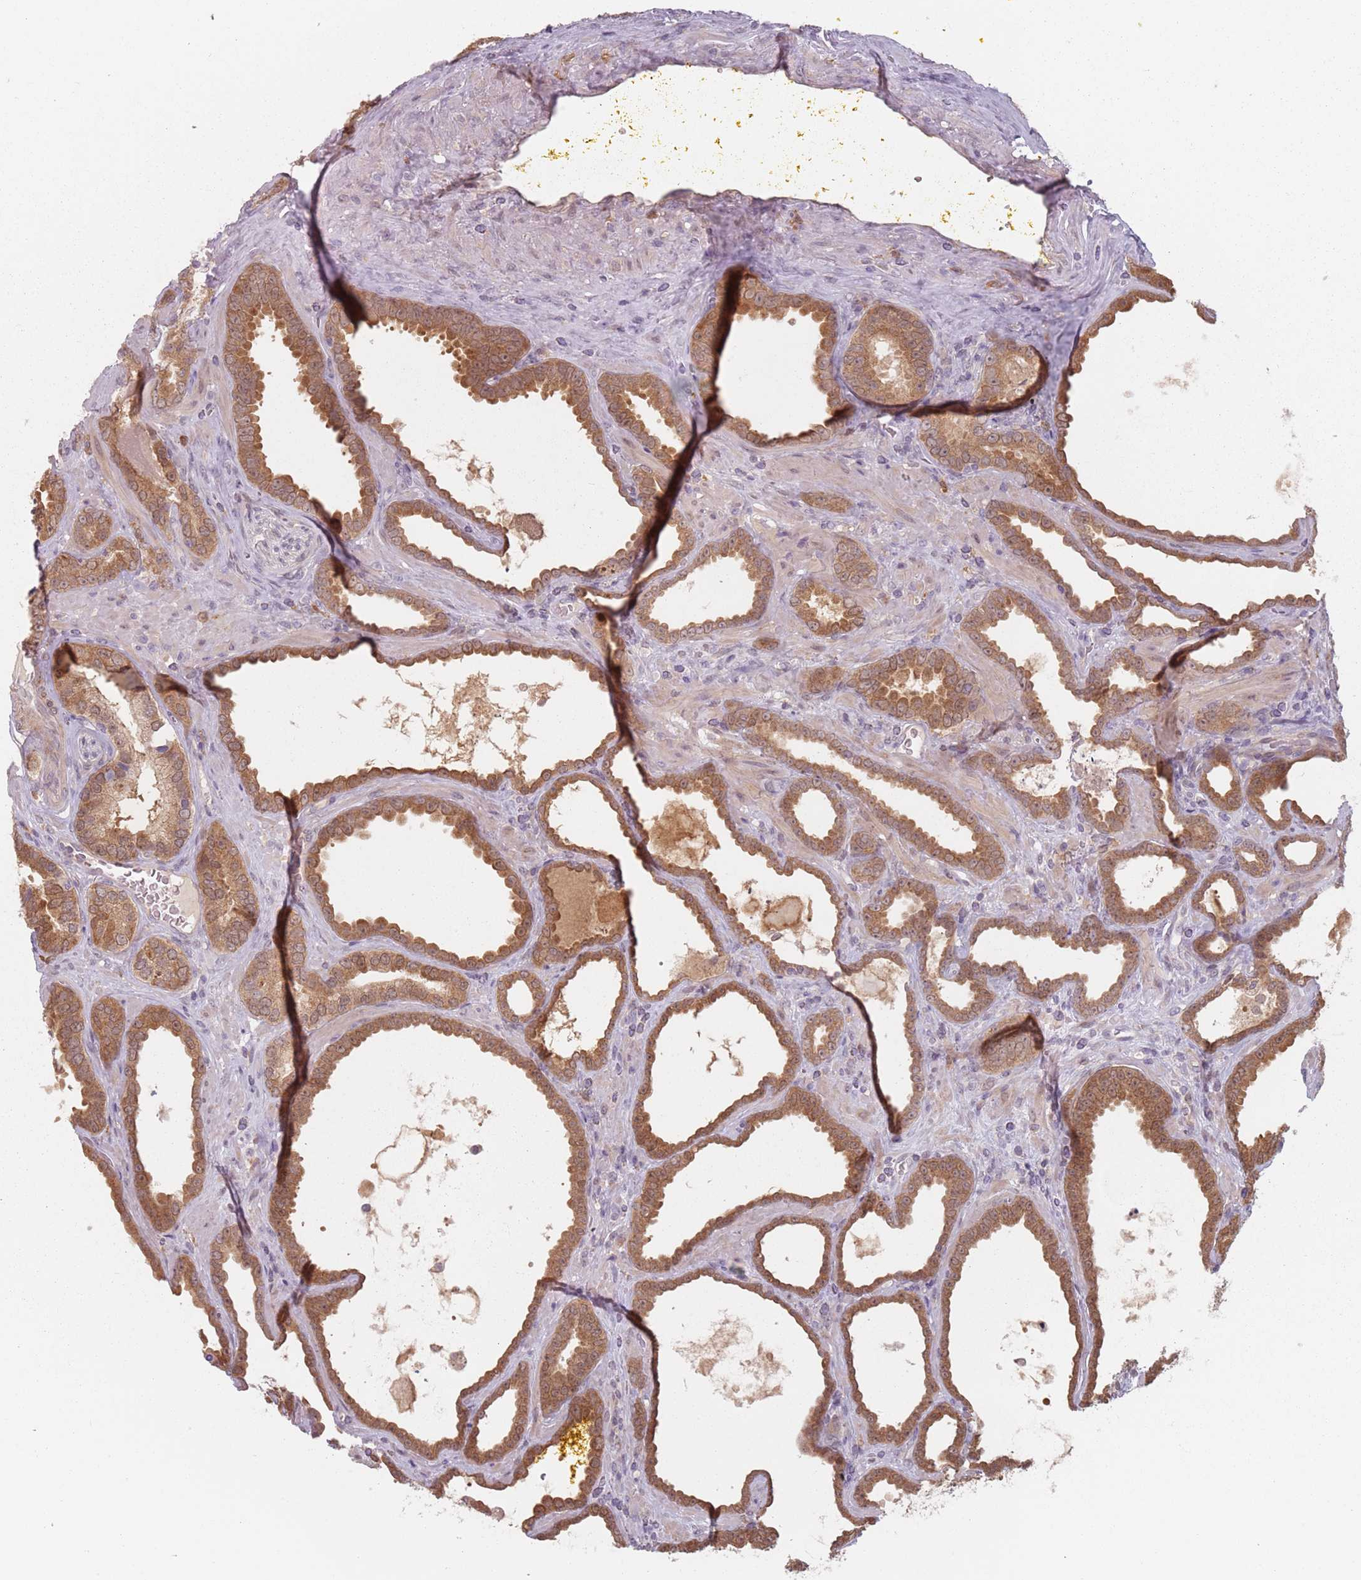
{"staining": {"intensity": "moderate", "quantity": ">75%", "location": "cytoplasmic/membranous,nuclear"}, "tissue": "prostate cancer", "cell_type": "Tumor cells", "image_type": "cancer", "snomed": [{"axis": "morphology", "description": "Adenocarcinoma, High grade"}, {"axis": "topography", "description": "Prostate"}], "caption": "Immunohistochemistry photomicrograph of neoplastic tissue: prostate cancer stained using immunohistochemistry demonstrates medium levels of moderate protein expression localized specifically in the cytoplasmic/membranous and nuclear of tumor cells, appearing as a cytoplasmic/membranous and nuclear brown color.", "gene": "NAXE", "patient": {"sex": "male", "age": 72}}